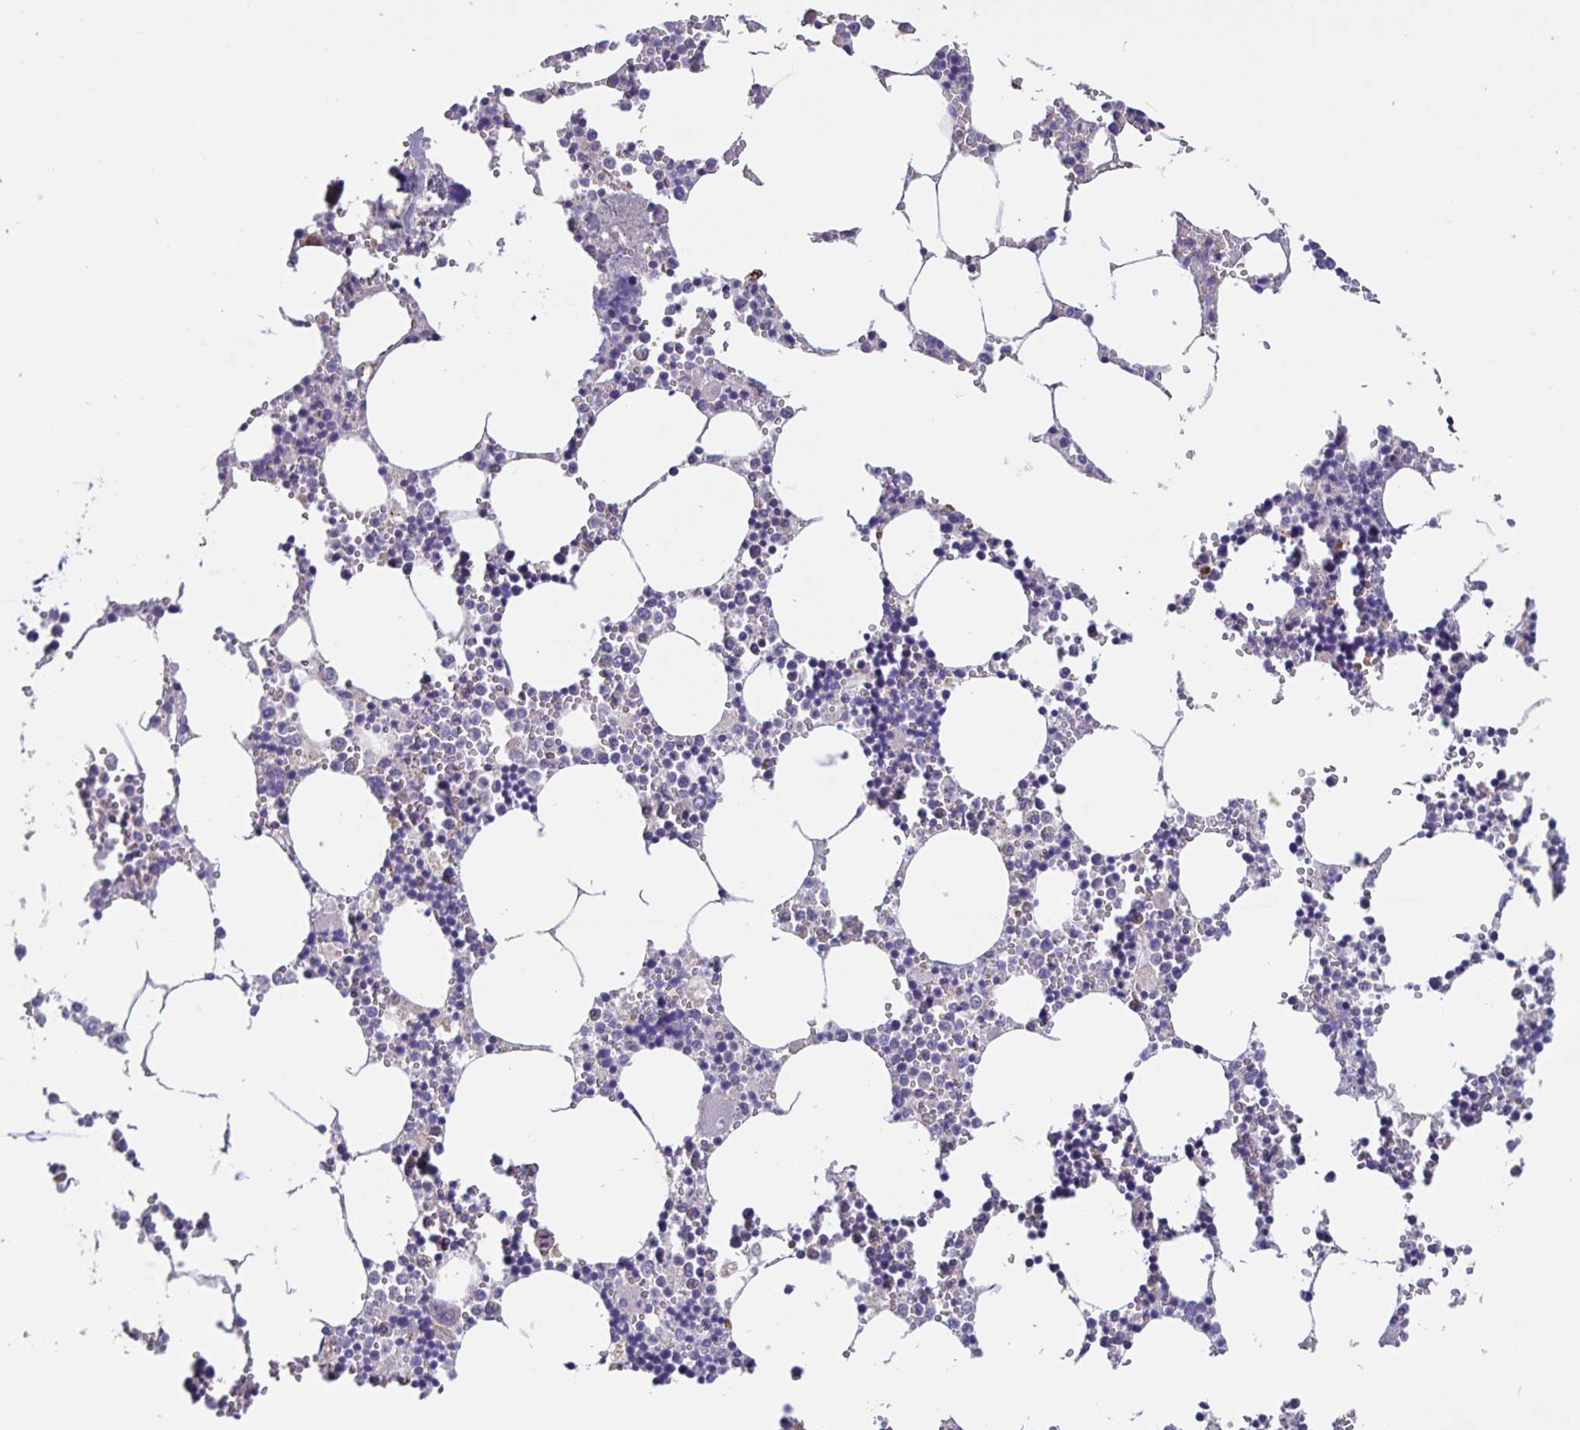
{"staining": {"intensity": "negative", "quantity": "none", "location": "none"}, "tissue": "bone marrow", "cell_type": "Hematopoietic cells", "image_type": "normal", "snomed": [{"axis": "morphology", "description": "Normal tissue, NOS"}, {"axis": "topography", "description": "Bone marrow"}], "caption": "Human bone marrow stained for a protein using immunohistochemistry (IHC) reveals no positivity in hematopoietic cells.", "gene": "FBXL16", "patient": {"sex": "male", "age": 54}}